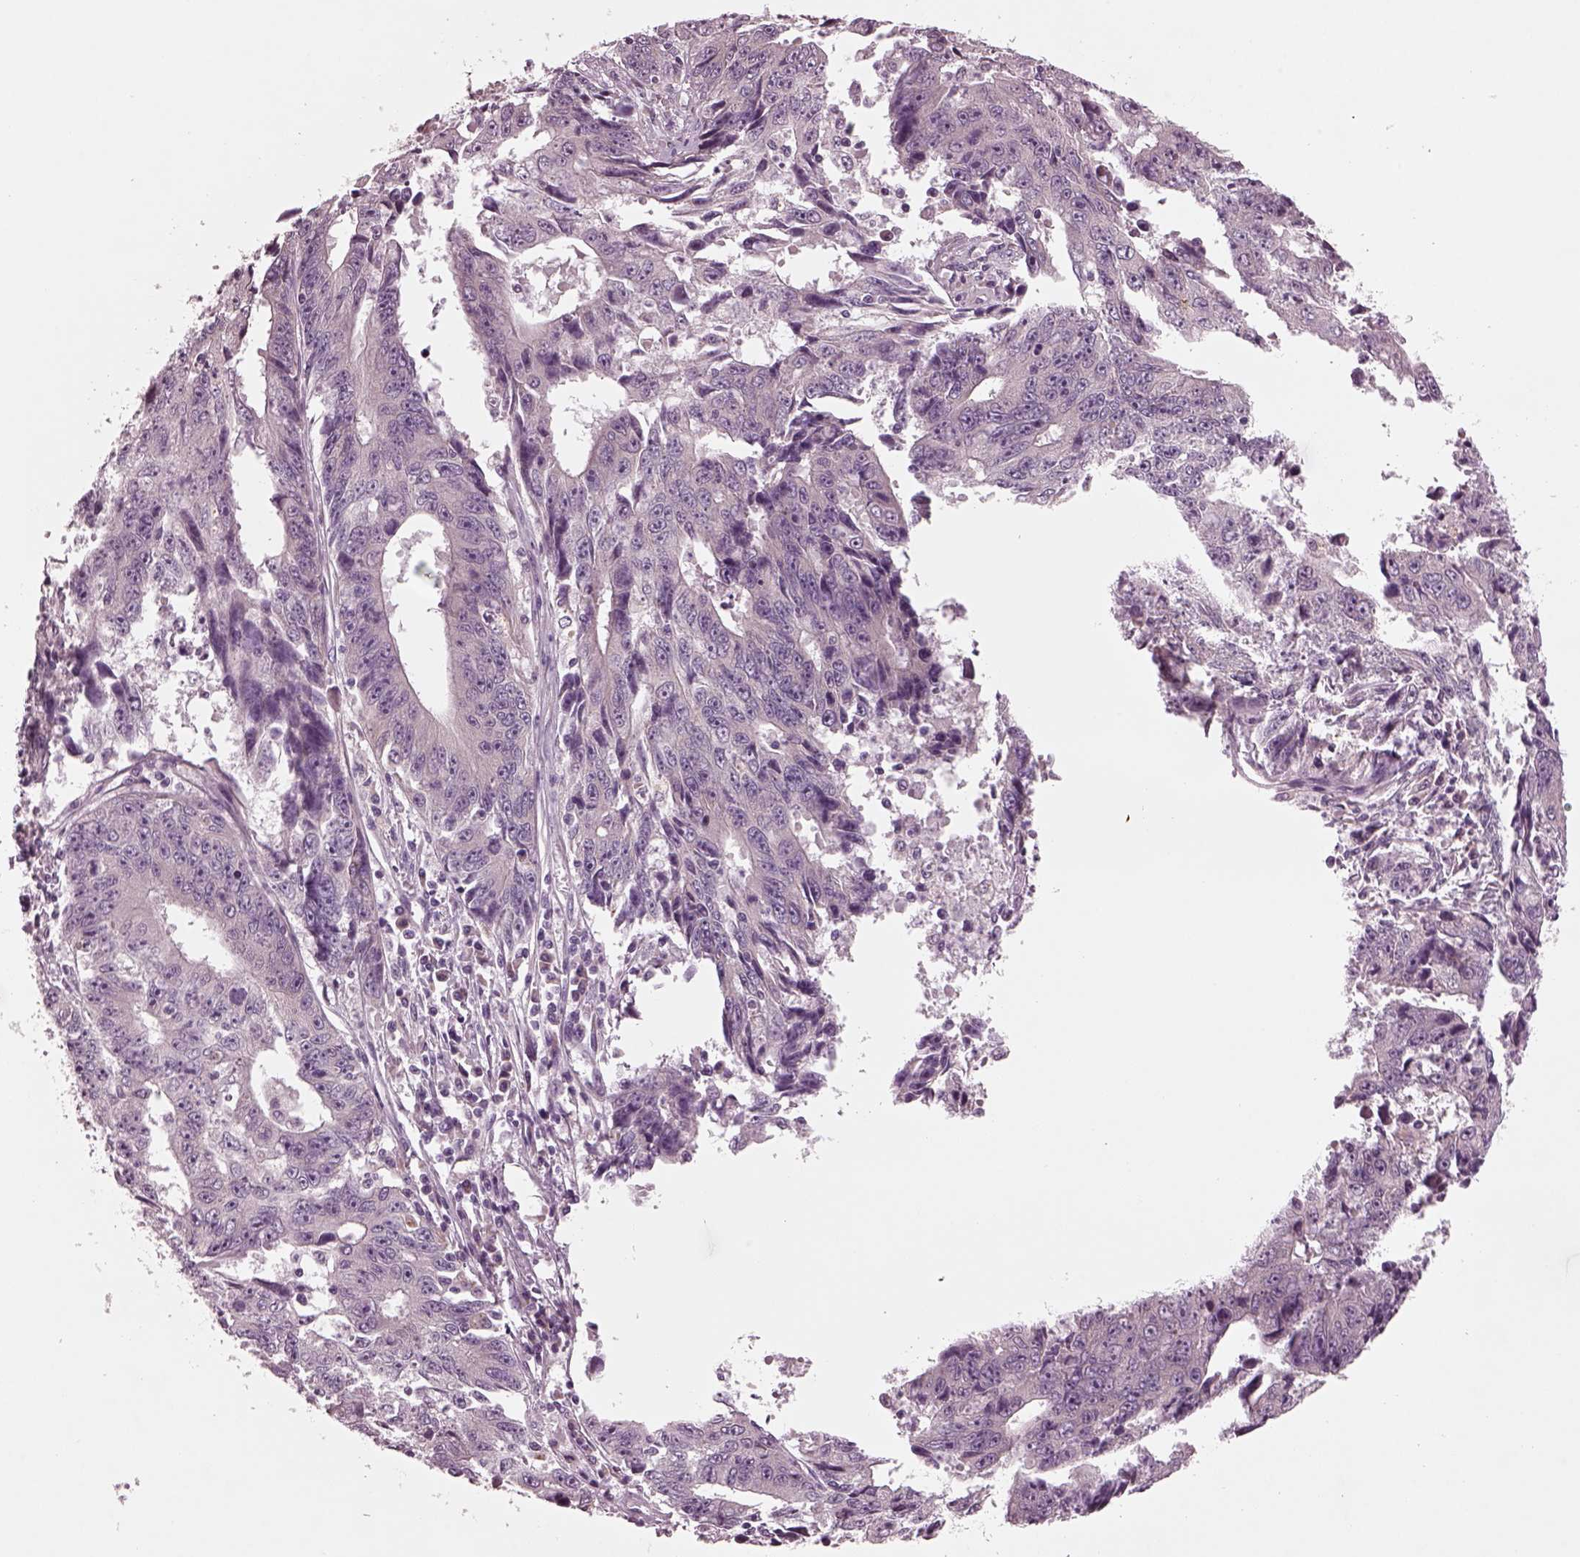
{"staining": {"intensity": "negative", "quantity": "none", "location": "none"}, "tissue": "liver cancer", "cell_type": "Tumor cells", "image_type": "cancer", "snomed": [{"axis": "morphology", "description": "Cholangiocarcinoma"}, {"axis": "topography", "description": "Liver"}], "caption": "An IHC histopathology image of liver cancer is shown. There is no staining in tumor cells of liver cancer. (DAB (3,3'-diaminobenzidine) IHC visualized using brightfield microscopy, high magnification).", "gene": "AP4M1", "patient": {"sex": "male", "age": 65}}